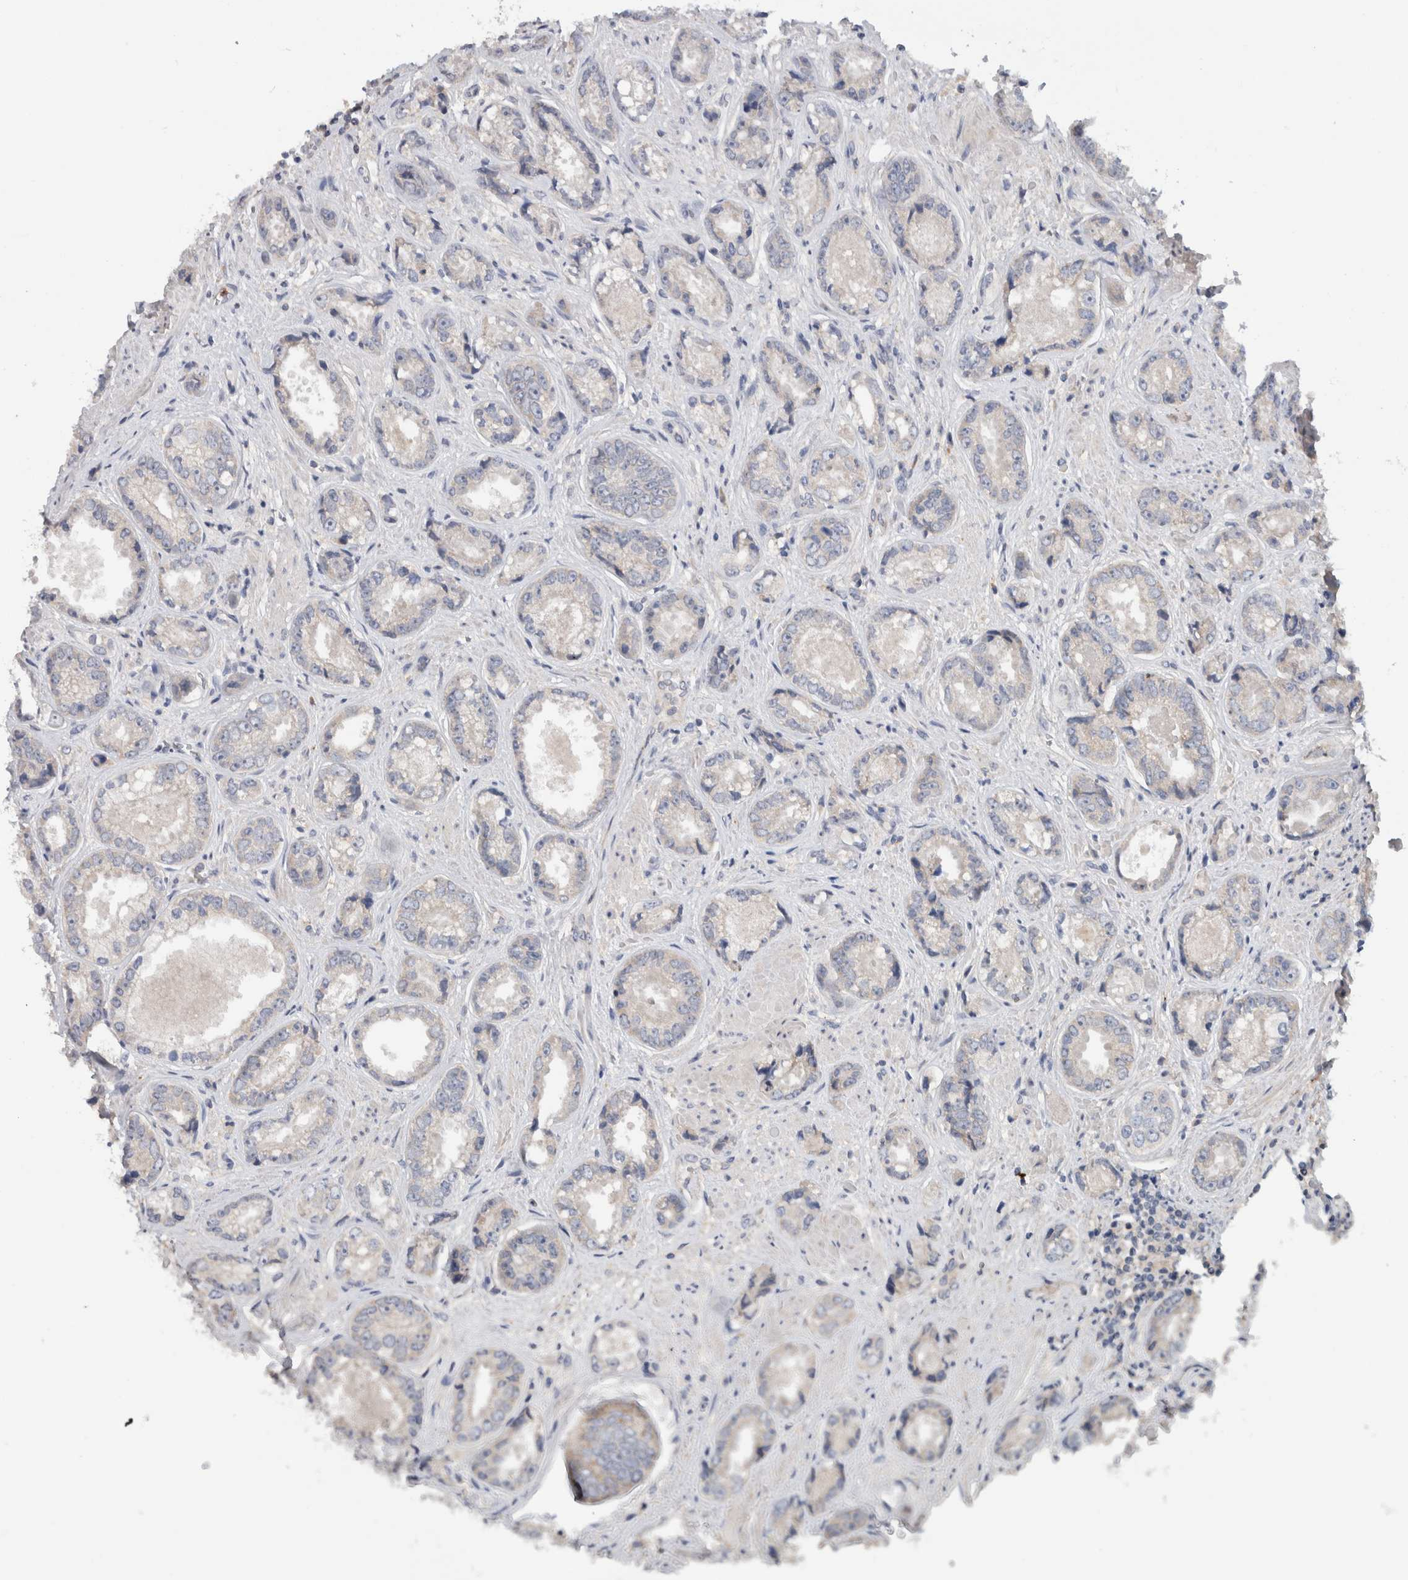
{"staining": {"intensity": "negative", "quantity": "none", "location": "none"}, "tissue": "prostate cancer", "cell_type": "Tumor cells", "image_type": "cancer", "snomed": [{"axis": "morphology", "description": "Adenocarcinoma, High grade"}, {"axis": "topography", "description": "Prostate"}], "caption": "The image shows no significant positivity in tumor cells of prostate high-grade adenocarcinoma.", "gene": "TARBP1", "patient": {"sex": "male", "age": 61}}